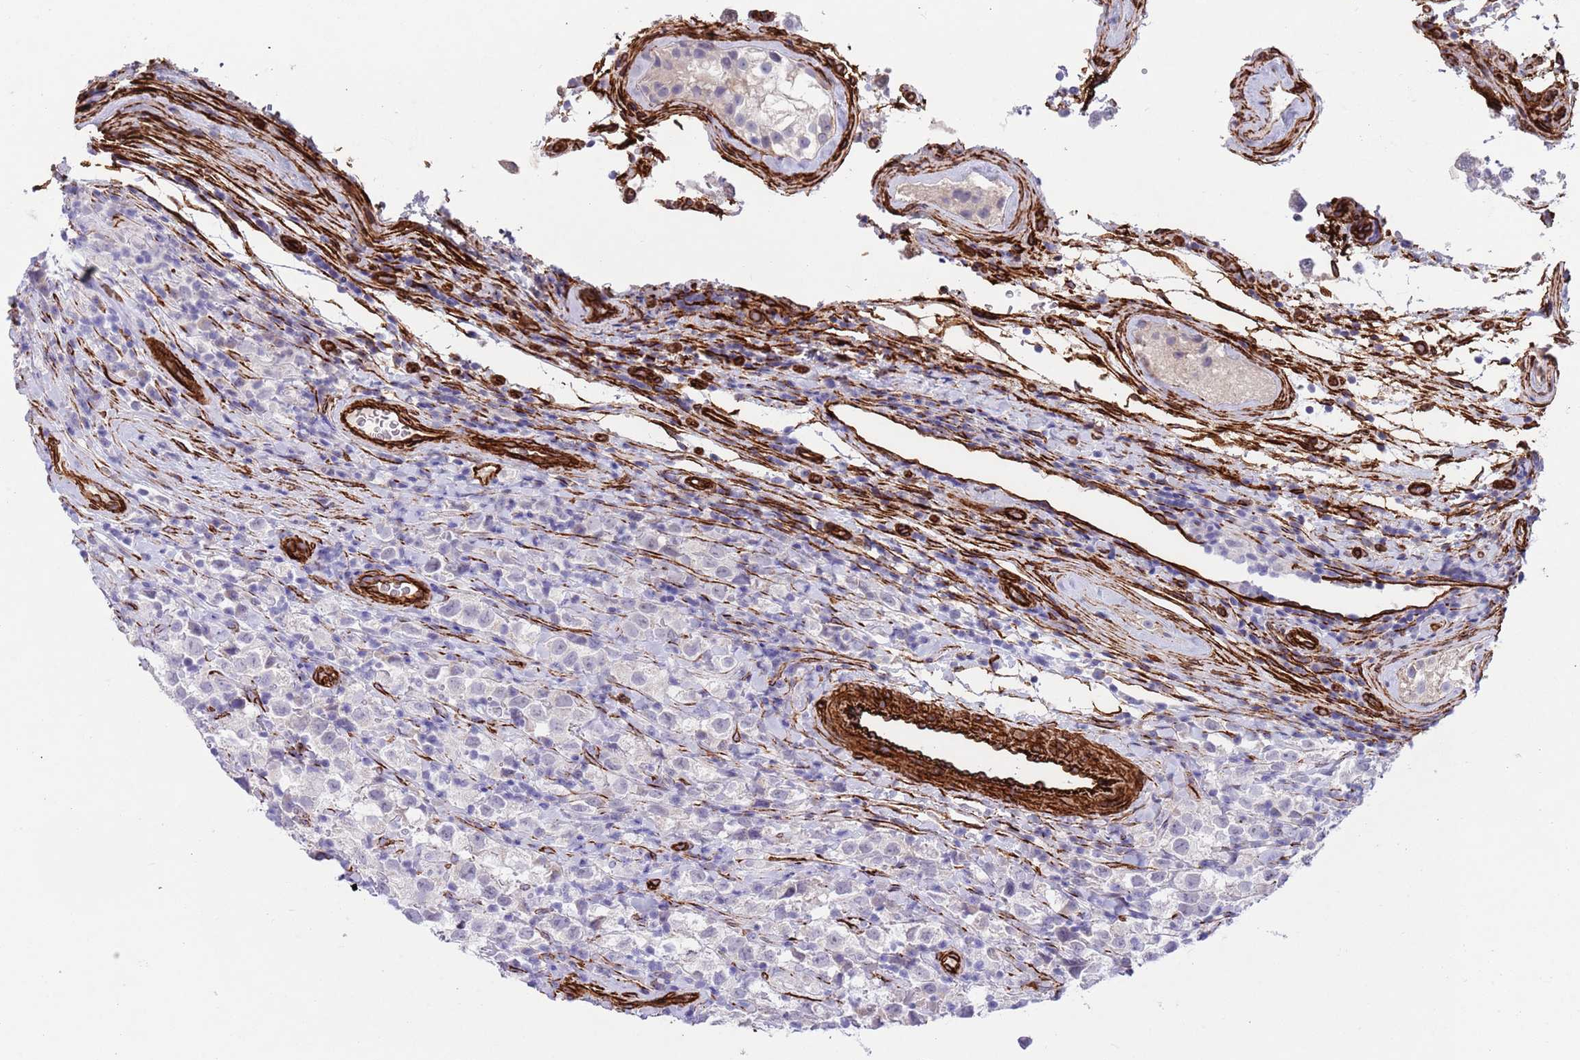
{"staining": {"intensity": "negative", "quantity": "none", "location": "none"}, "tissue": "testis cancer", "cell_type": "Tumor cells", "image_type": "cancer", "snomed": [{"axis": "morphology", "description": "Seminoma, NOS"}, {"axis": "morphology", "description": "Carcinoma, Embryonal, NOS"}, {"axis": "topography", "description": "Testis"}], "caption": "Tumor cells are negative for brown protein staining in testis embryonal carcinoma.", "gene": "CAV2", "patient": {"sex": "male", "age": 41}}